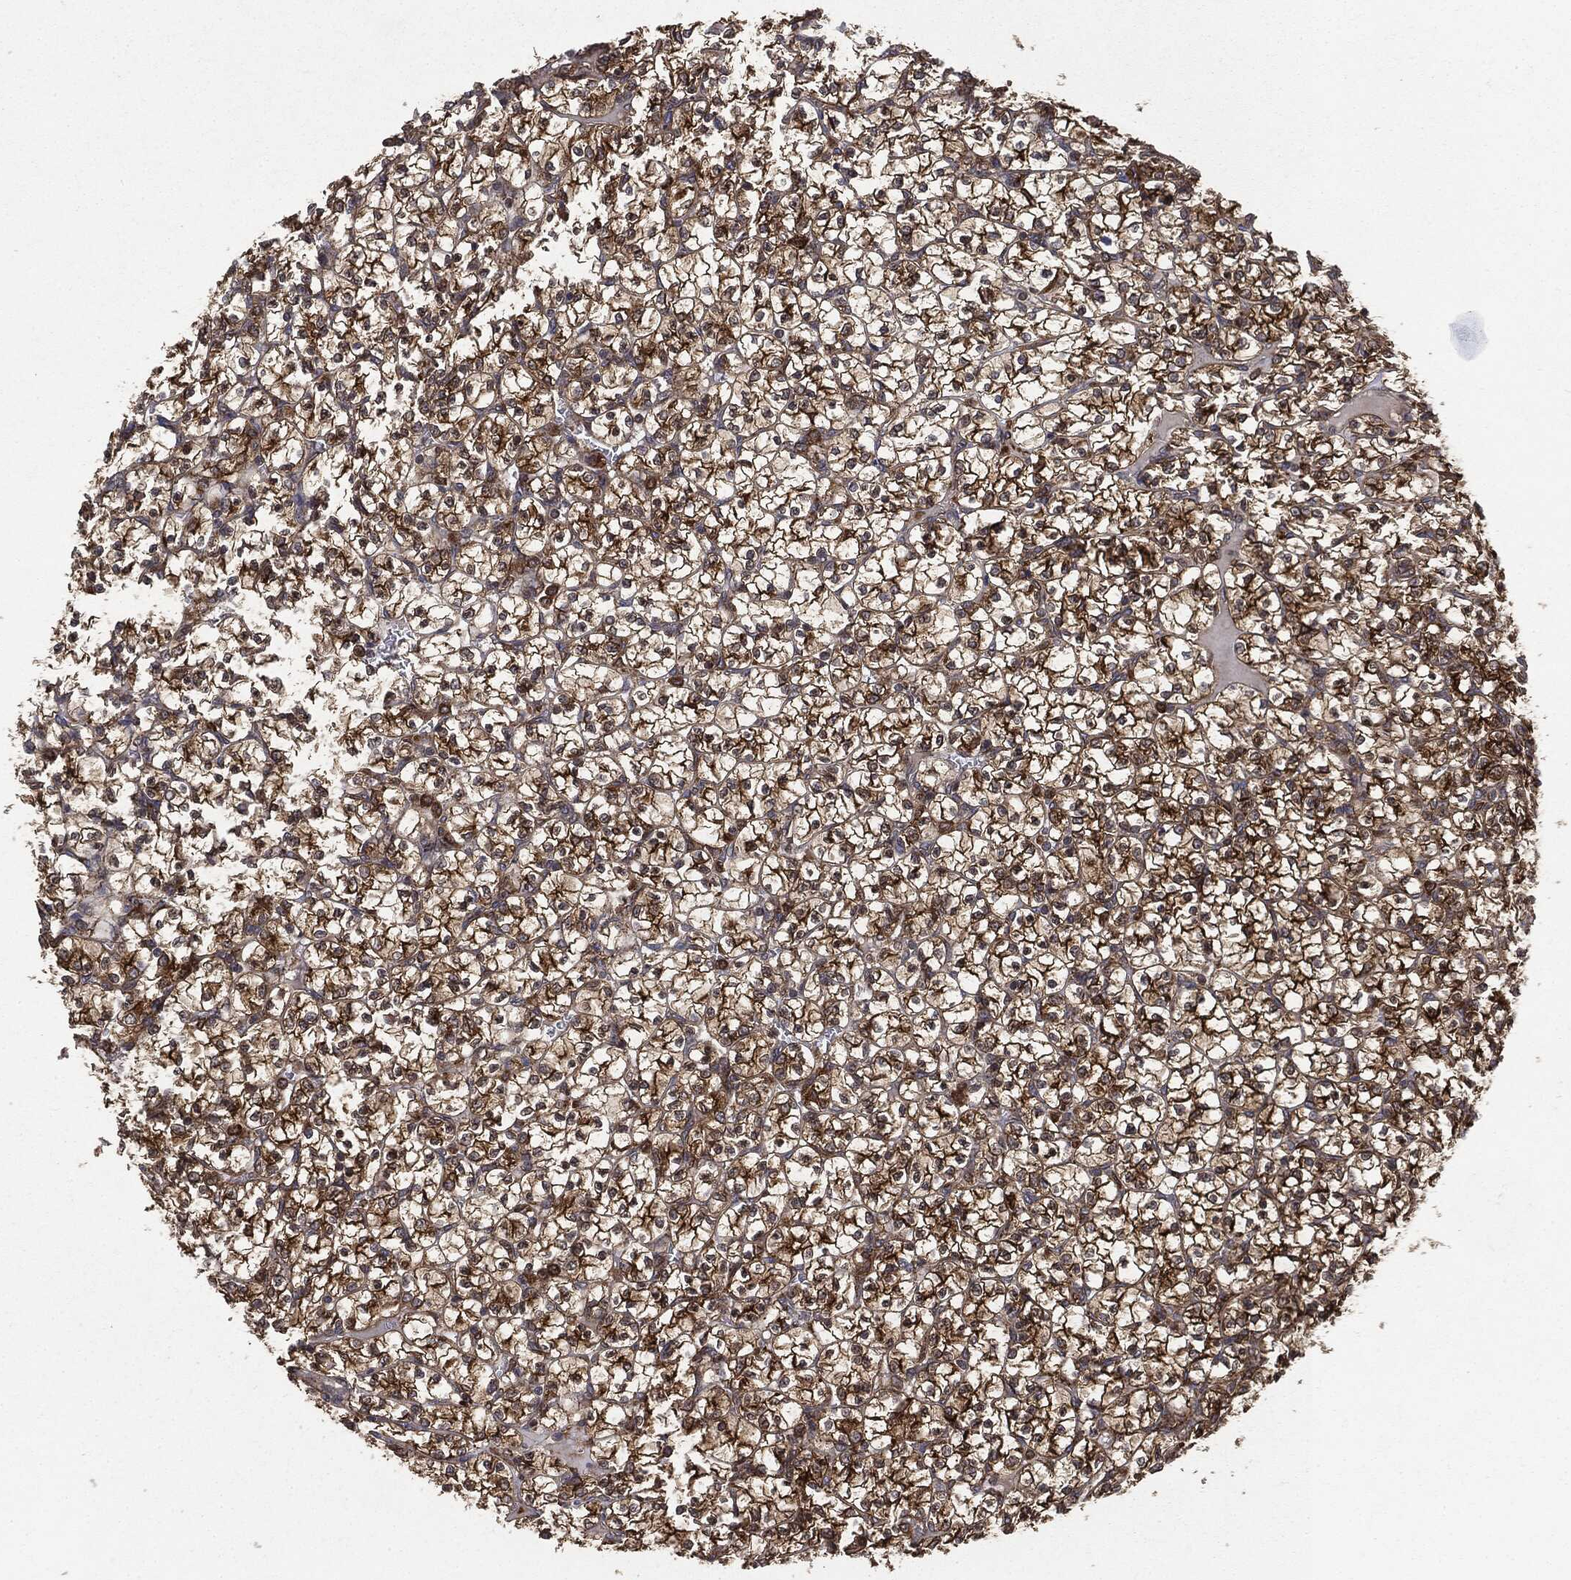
{"staining": {"intensity": "strong", "quantity": ">75%", "location": "cytoplasmic/membranous"}, "tissue": "renal cancer", "cell_type": "Tumor cells", "image_type": "cancer", "snomed": [{"axis": "morphology", "description": "Adenocarcinoma, NOS"}, {"axis": "topography", "description": "Kidney"}], "caption": "Renal cancer (adenocarcinoma) stained with a protein marker demonstrates strong staining in tumor cells.", "gene": "SNX5", "patient": {"sex": "female", "age": 89}}